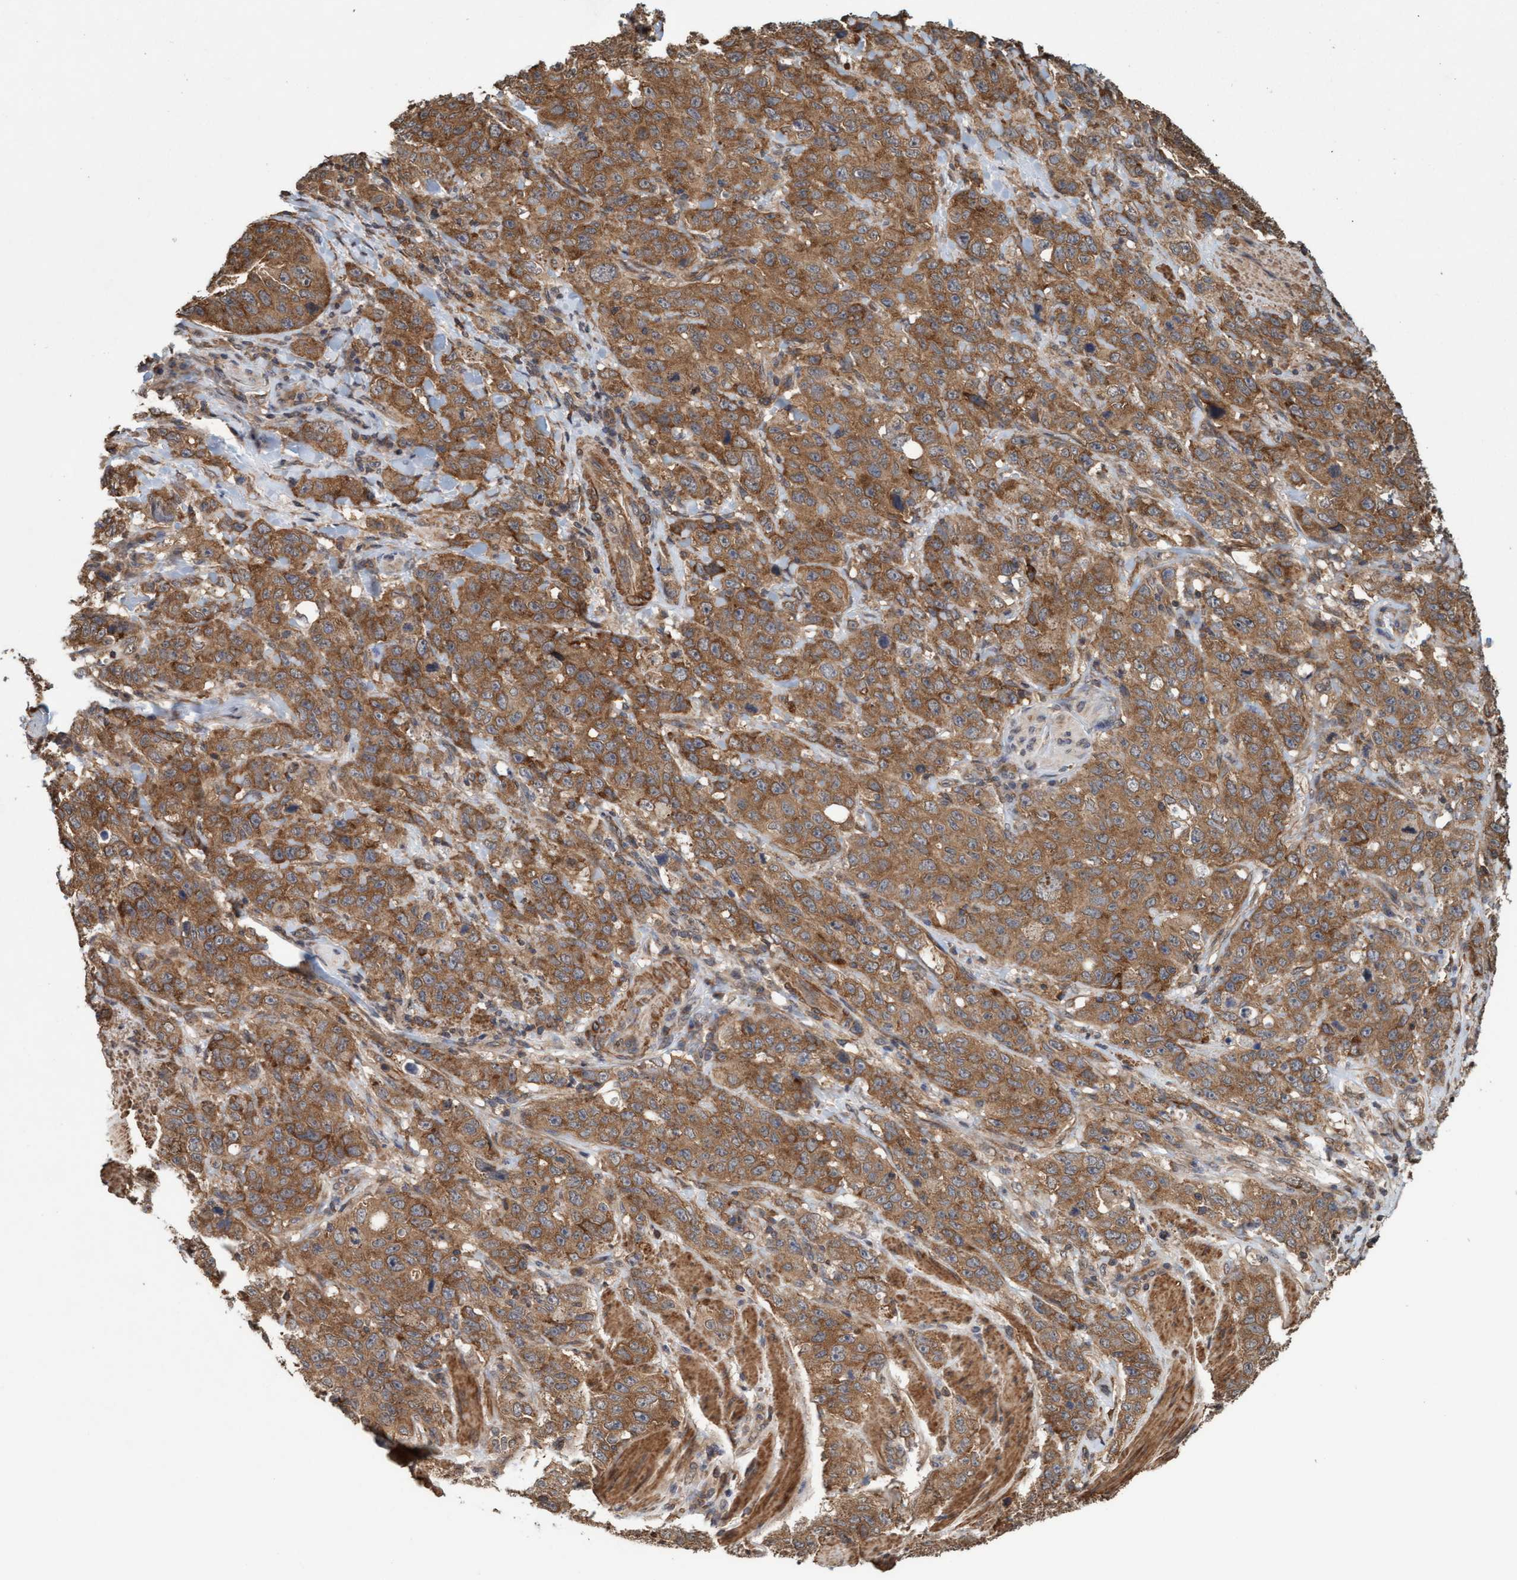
{"staining": {"intensity": "moderate", "quantity": ">75%", "location": "cytoplasmic/membranous"}, "tissue": "stomach cancer", "cell_type": "Tumor cells", "image_type": "cancer", "snomed": [{"axis": "morphology", "description": "Adenocarcinoma, NOS"}, {"axis": "topography", "description": "Stomach"}], "caption": "Tumor cells exhibit medium levels of moderate cytoplasmic/membranous expression in about >75% of cells in human adenocarcinoma (stomach).", "gene": "FXR2", "patient": {"sex": "male", "age": 48}}